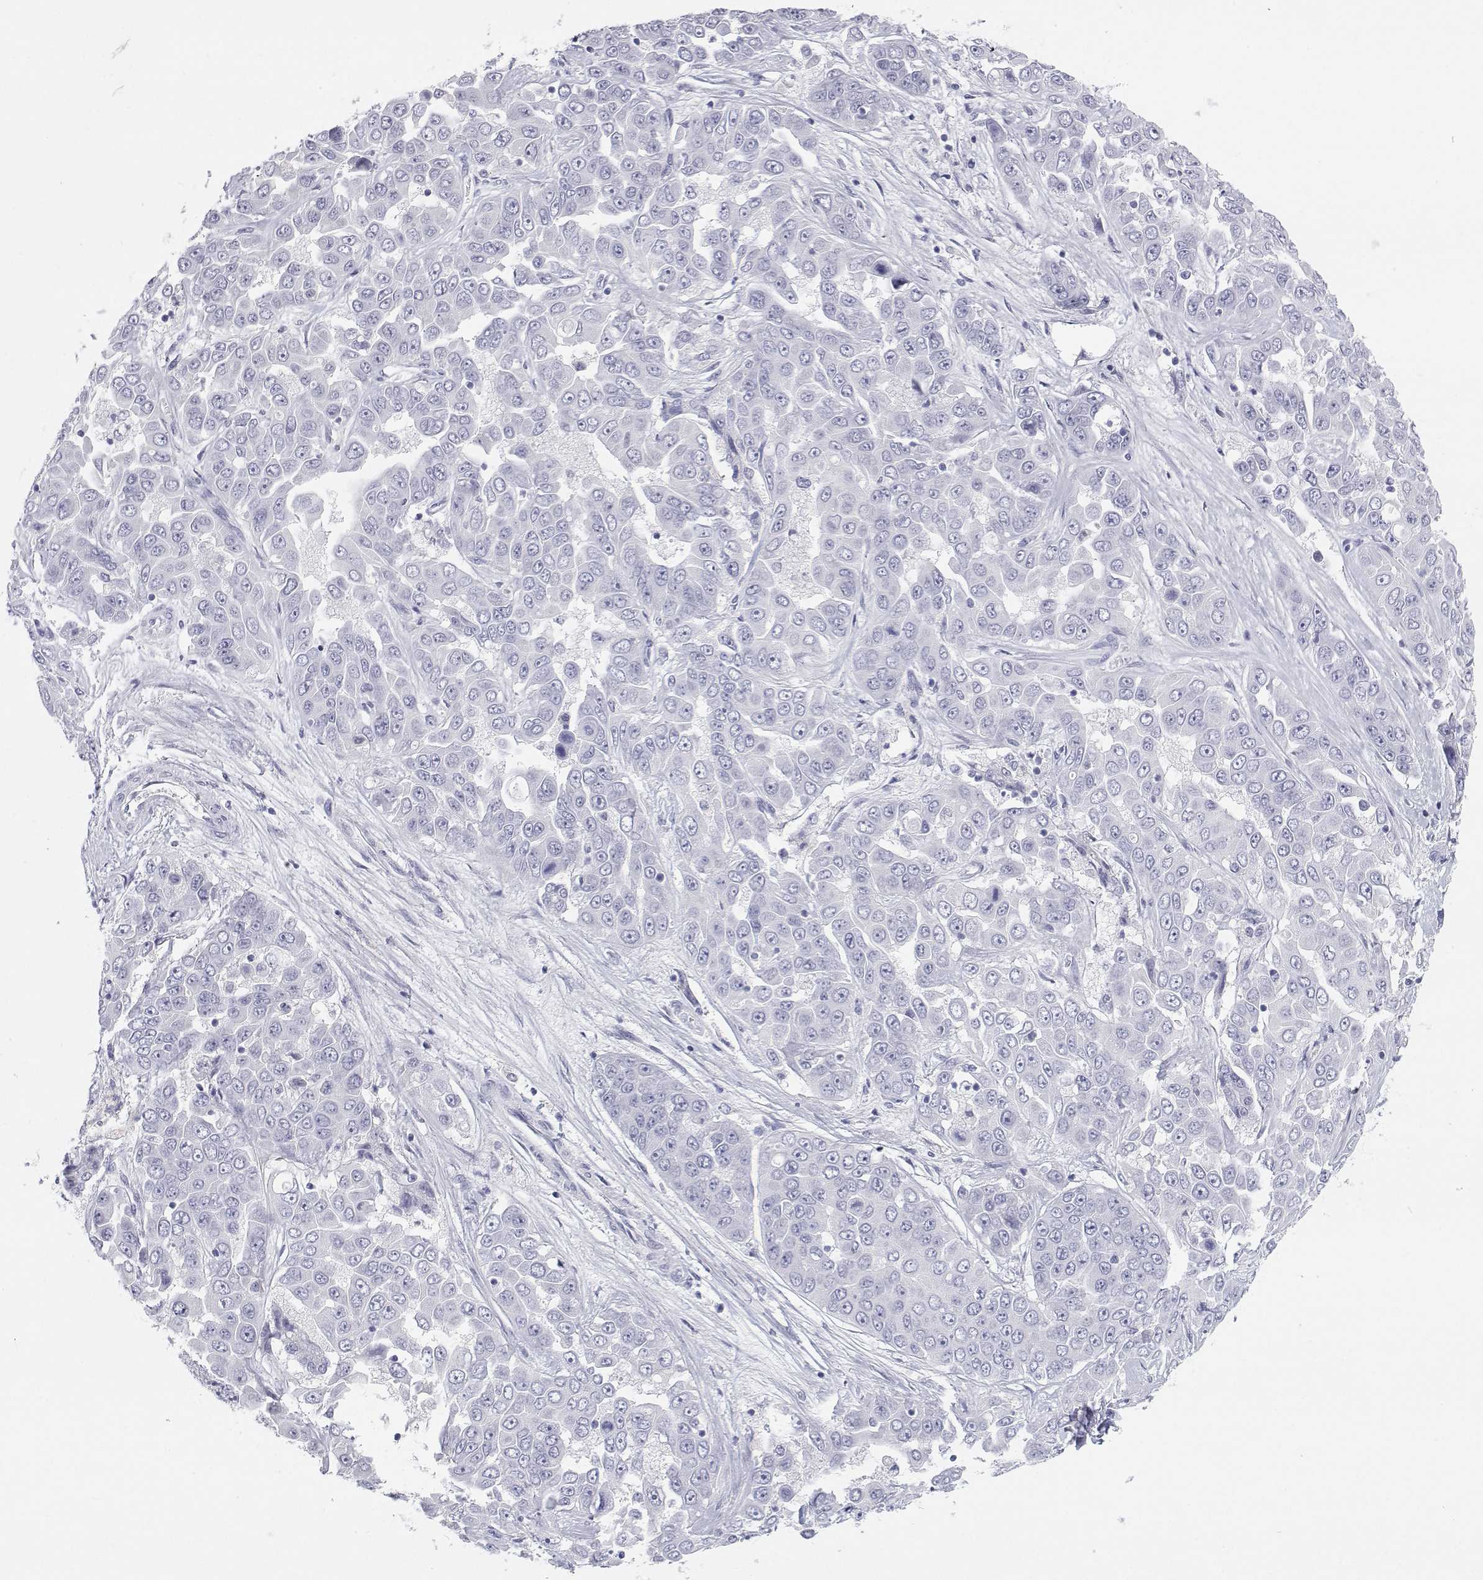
{"staining": {"intensity": "negative", "quantity": "none", "location": "none"}, "tissue": "liver cancer", "cell_type": "Tumor cells", "image_type": "cancer", "snomed": [{"axis": "morphology", "description": "Cholangiocarcinoma"}, {"axis": "topography", "description": "Liver"}], "caption": "IHC image of human cholangiocarcinoma (liver) stained for a protein (brown), which reveals no expression in tumor cells. (Brightfield microscopy of DAB IHC at high magnification).", "gene": "TTN", "patient": {"sex": "female", "age": 52}}